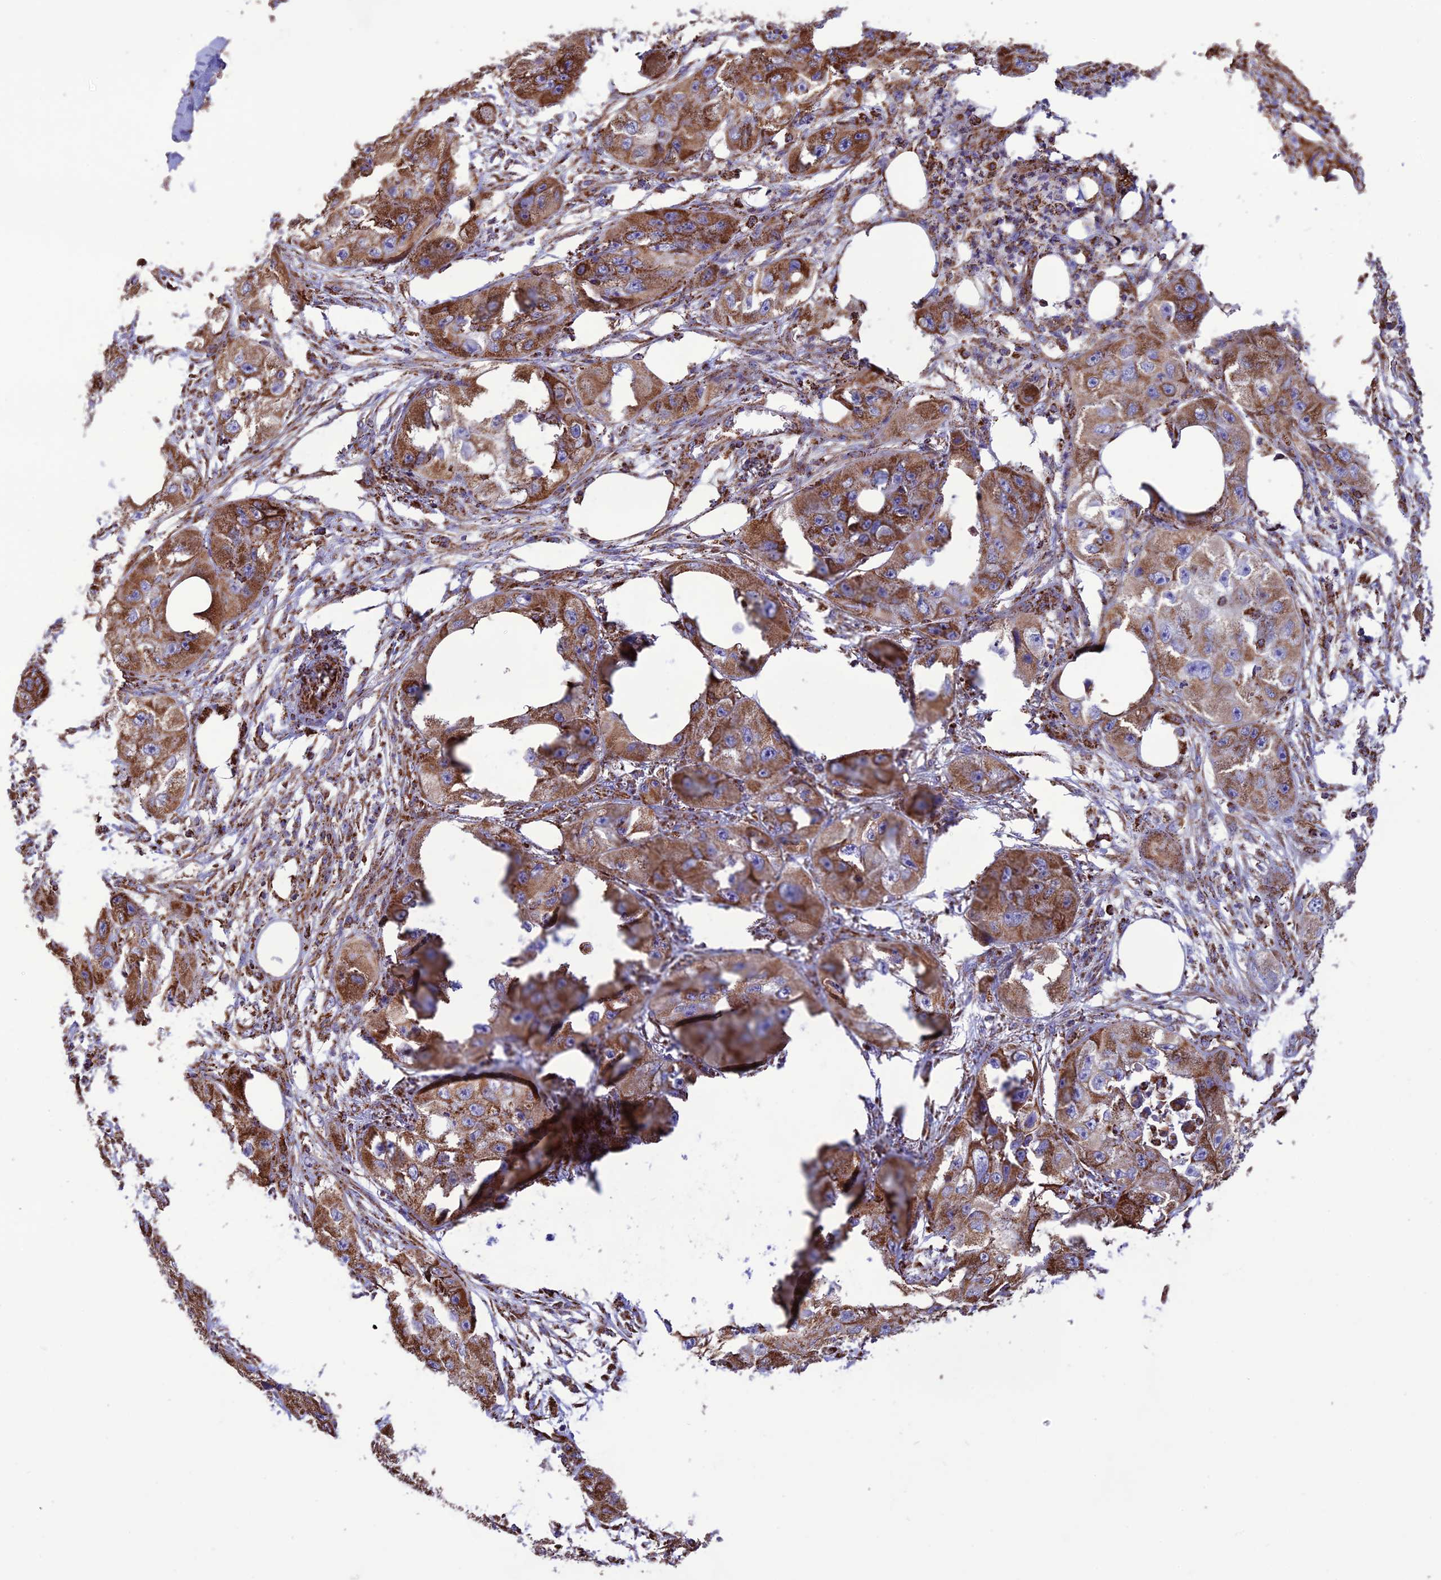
{"staining": {"intensity": "strong", "quantity": ">75%", "location": "cytoplasmic/membranous"}, "tissue": "skin cancer", "cell_type": "Tumor cells", "image_type": "cancer", "snomed": [{"axis": "morphology", "description": "Squamous cell carcinoma, NOS"}, {"axis": "topography", "description": "Skin"}, {"axis": "topography", "description": "Subcutis"}], "caption": "There is high levels of strong cytoplasmic/membranous staining in tumor cells of skin cancer (squamous cell carcinoma), as demonstrated by immunohistochemical staining (brown color).", "gene": "NDUFAF1", "patient": {"sex": "male", "age": 73}}